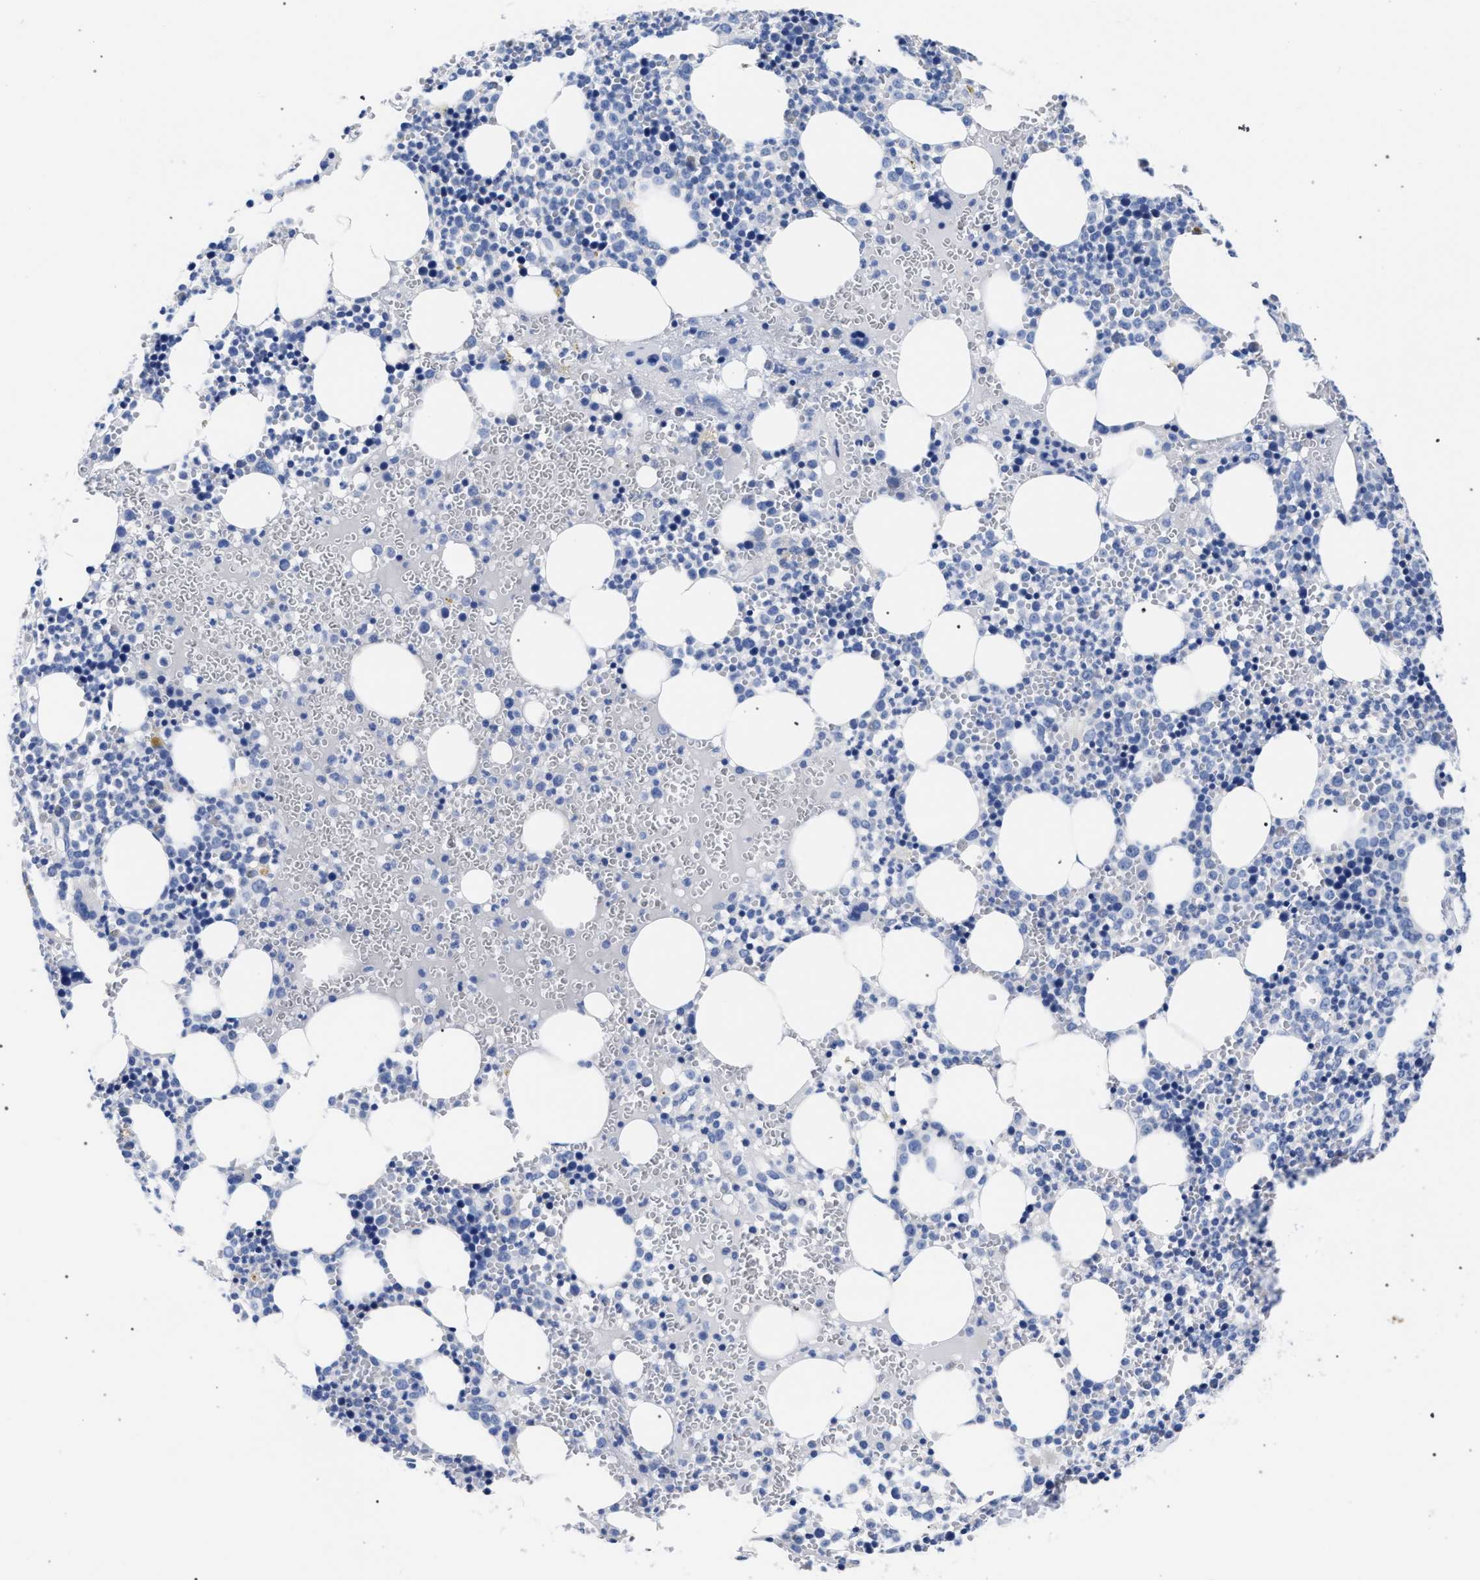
{"staining": {"intensity": "negative", "quantity": "none", "location": "none"}, "tissue": "bone marrow", "cell_type": "Hematopoietic cells", "image_type": "normal", "snomed": [{"axis": "morphology", "description": "Normal tissue, NOS"}, {"axis": "morphology", "description": "Inflammation, NOS"}, {"axis": "topography", "description": "Bone marrow"}], "caption": "Micrograph shows no protein positivity in hematopoietic cells of benign bone marrow. Brightfield microscopy of IHC stained with DAB (brown) and hematoxylin (blue), captured at high magnification.", "gene": "AKAP4", "patient": {"sex": "female", "age": 67}}